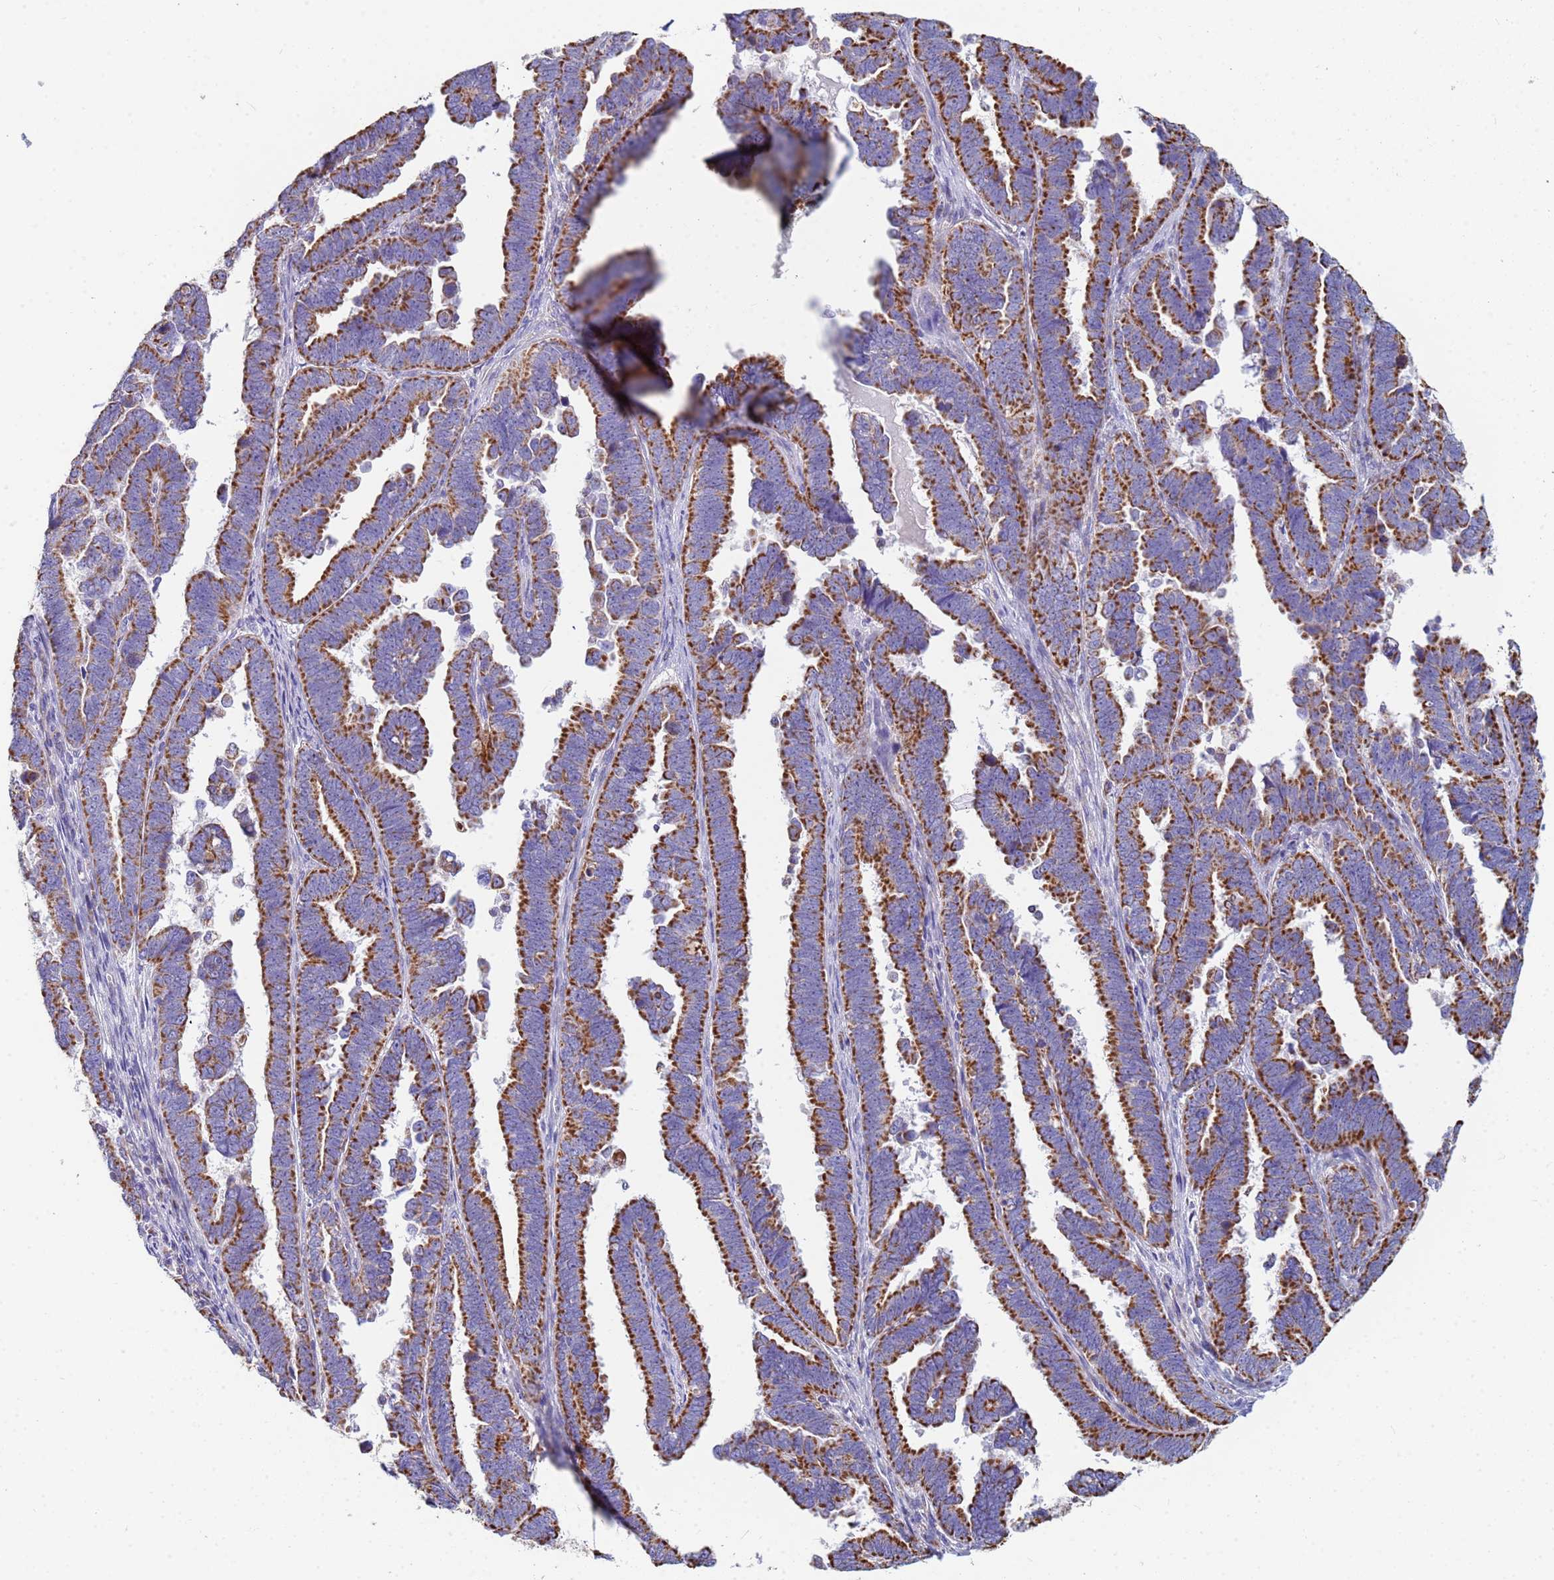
{"staining": {"intensity": "strong", "quantity": ">75%", "location": "cytoplasmic/membranous"}, "tissue": "endometrial cancer", "cell_type": "Tumor cells", "image_type": "cancer", "snomed": [{"axis": "morphology", "description": "Adenocarcinoma, NOS"}, {"axis": "topography", "description": "Endometrium"}], "caption": "Endometrial adenocarcinoma stained with a protein marker reveals strong staining in tumor cells.", "gene": "UQCRH", "patient": {"sex": "female", "age": 75}}